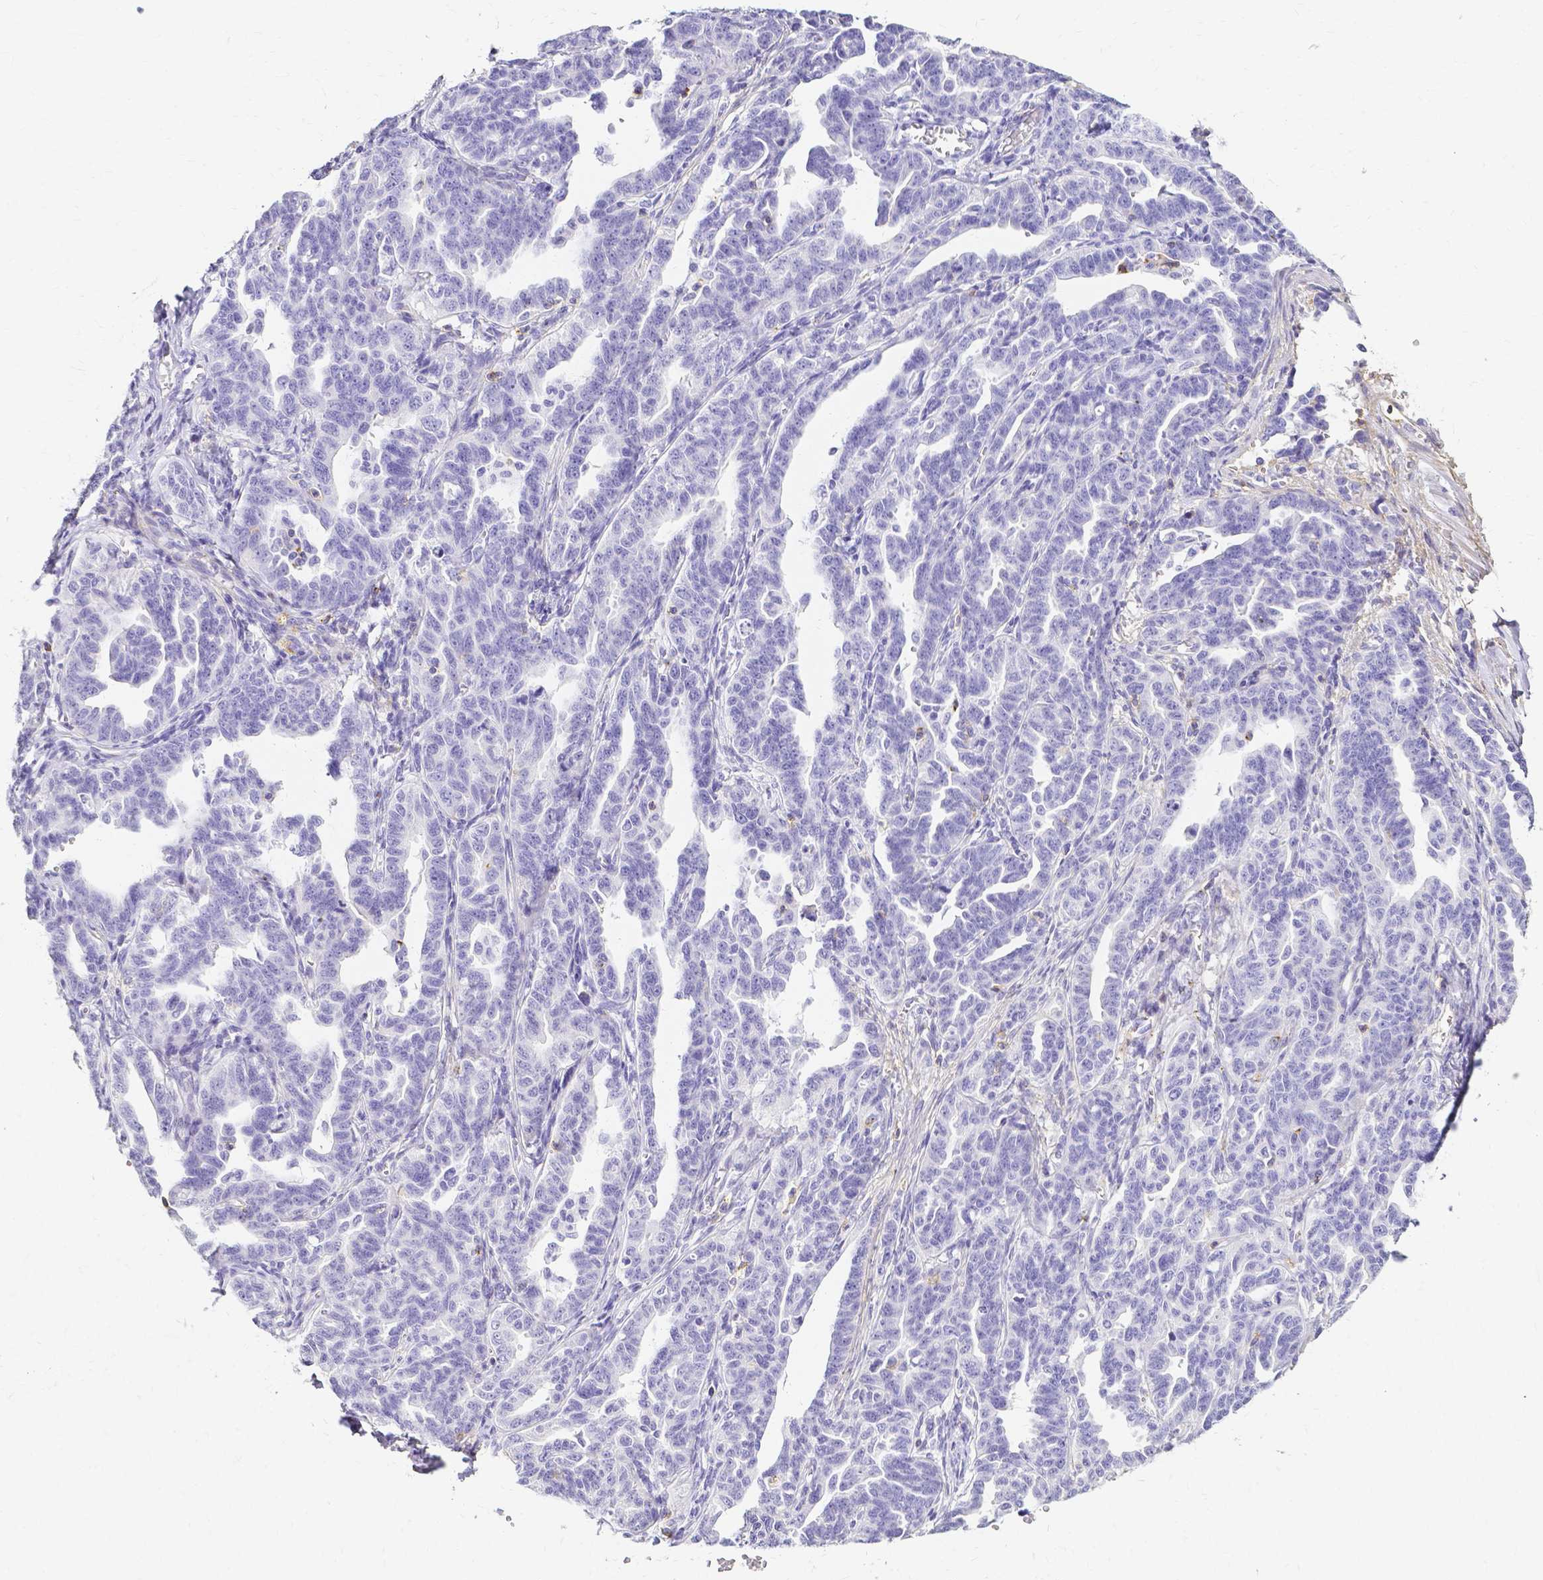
{"staining": {"intensity": "negative", "quantity": "none", "location": "none"}, "tissue": "ovarian cancer", "cell_type": "Tumor cells", "image_type": "cancer", "snomed": [{"axis": "morphology", "description": "Cystadenocarcinoma, serous, NOS"}, {"axis": "topography", "description": "Ovary"}], "caption": "The micrograph demonstrates no significant positivity in tumor cells of ovarian serous cystadenocarcinoma.", "gene": "HSPA12A", "patient": {"sex": "female", "age": 69}}